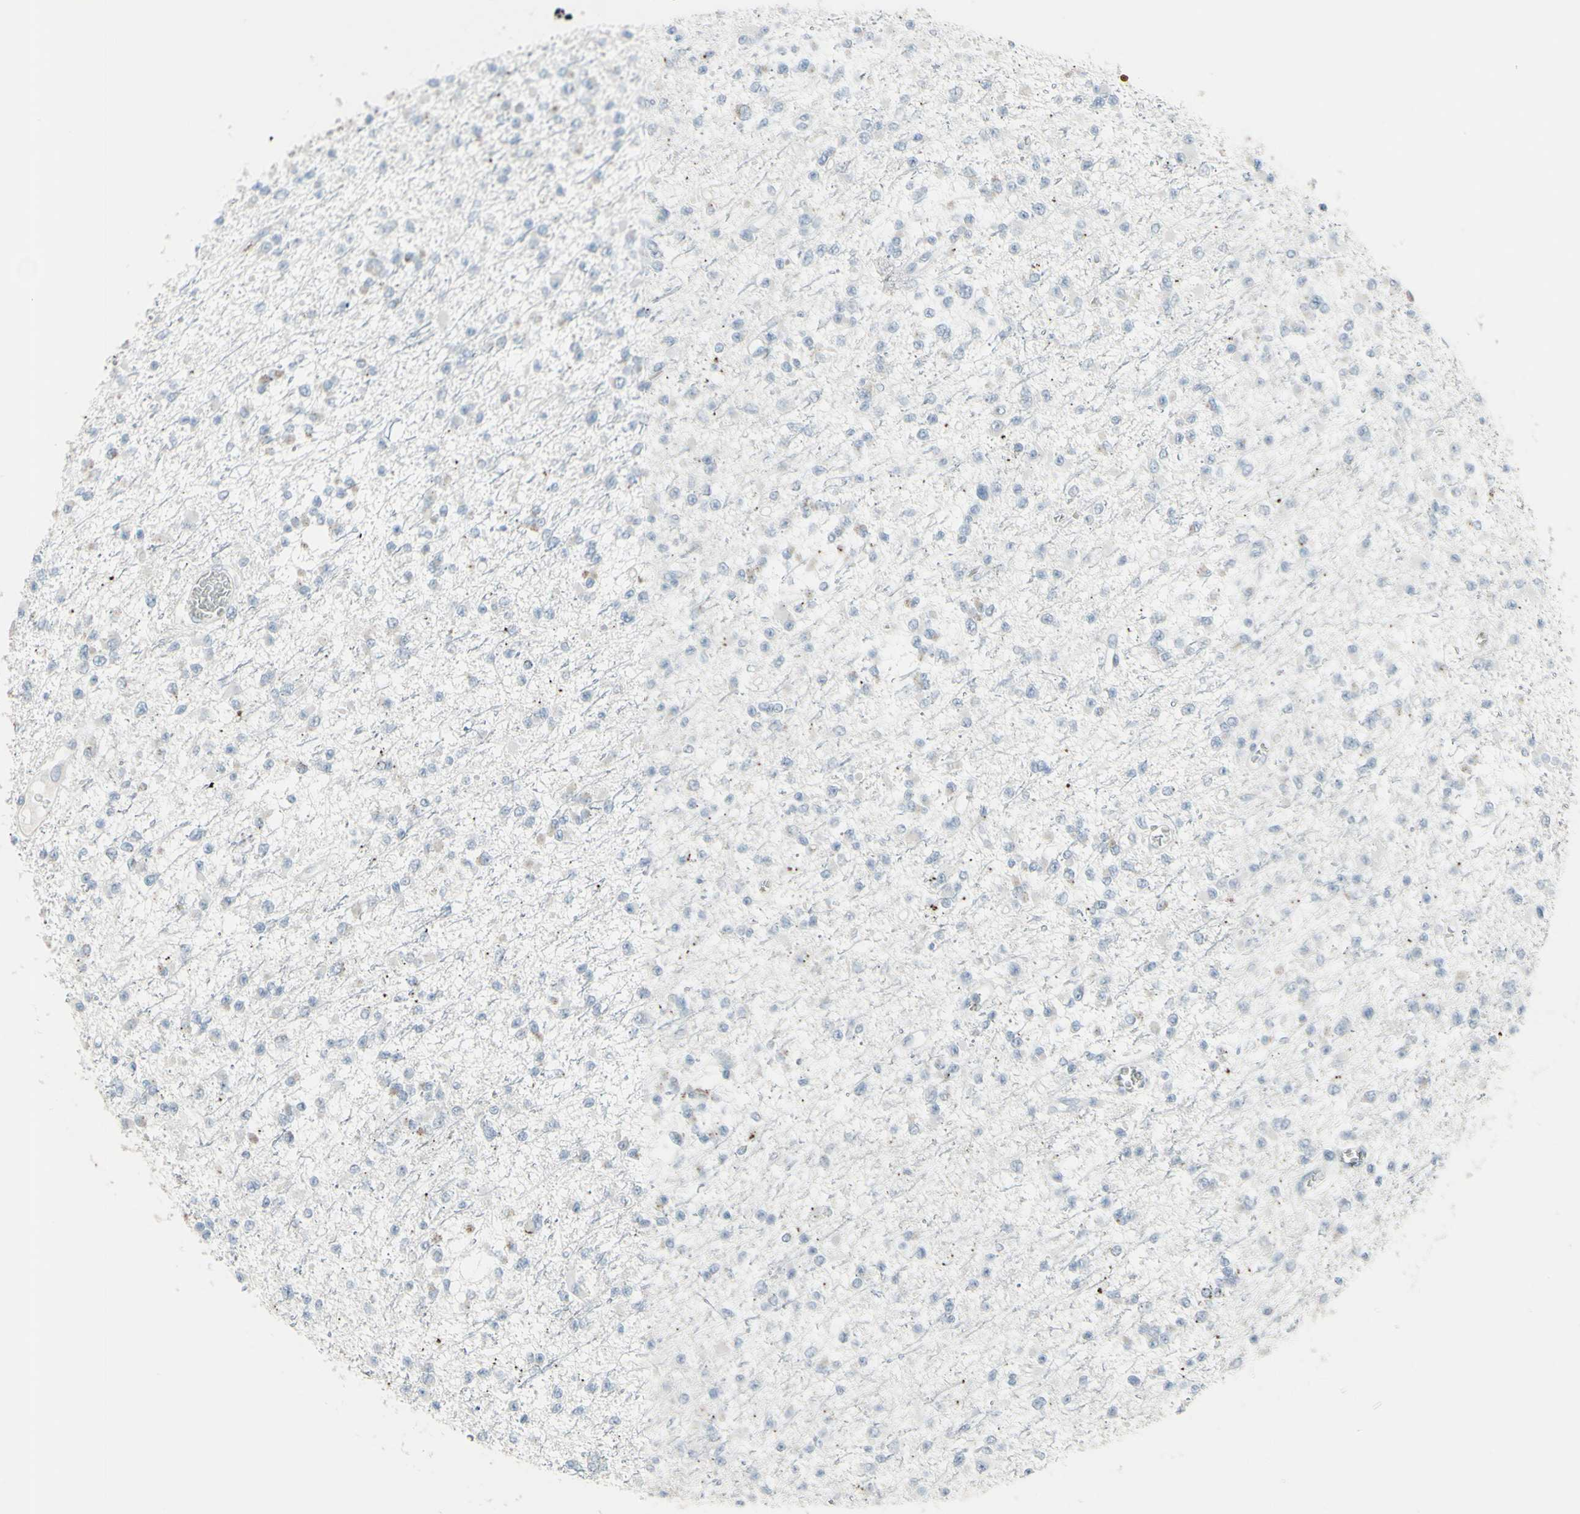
{"staining": {"intensity": "negative", "quantity": "none", "location": "none"}, "tissue": "glioma", "cell_type": "Tumor cells", "image_type": "cancer", "snomed": [{"axis": "morphology", "description": "Glioma, malignant, Low grade"}, {"axis": "topography", "description": "Brain"}], "caption": "Immunohistochemical staining of glioma demonstrates no significant staining in tumor cells. The staining is performed using DAB (3,3'-diaminobenzidine) brown chromogen with nuclei counter-stained in using hematoxylin.", "gene": "CD79B", "patient": {"sex": "female", "age": 22}}